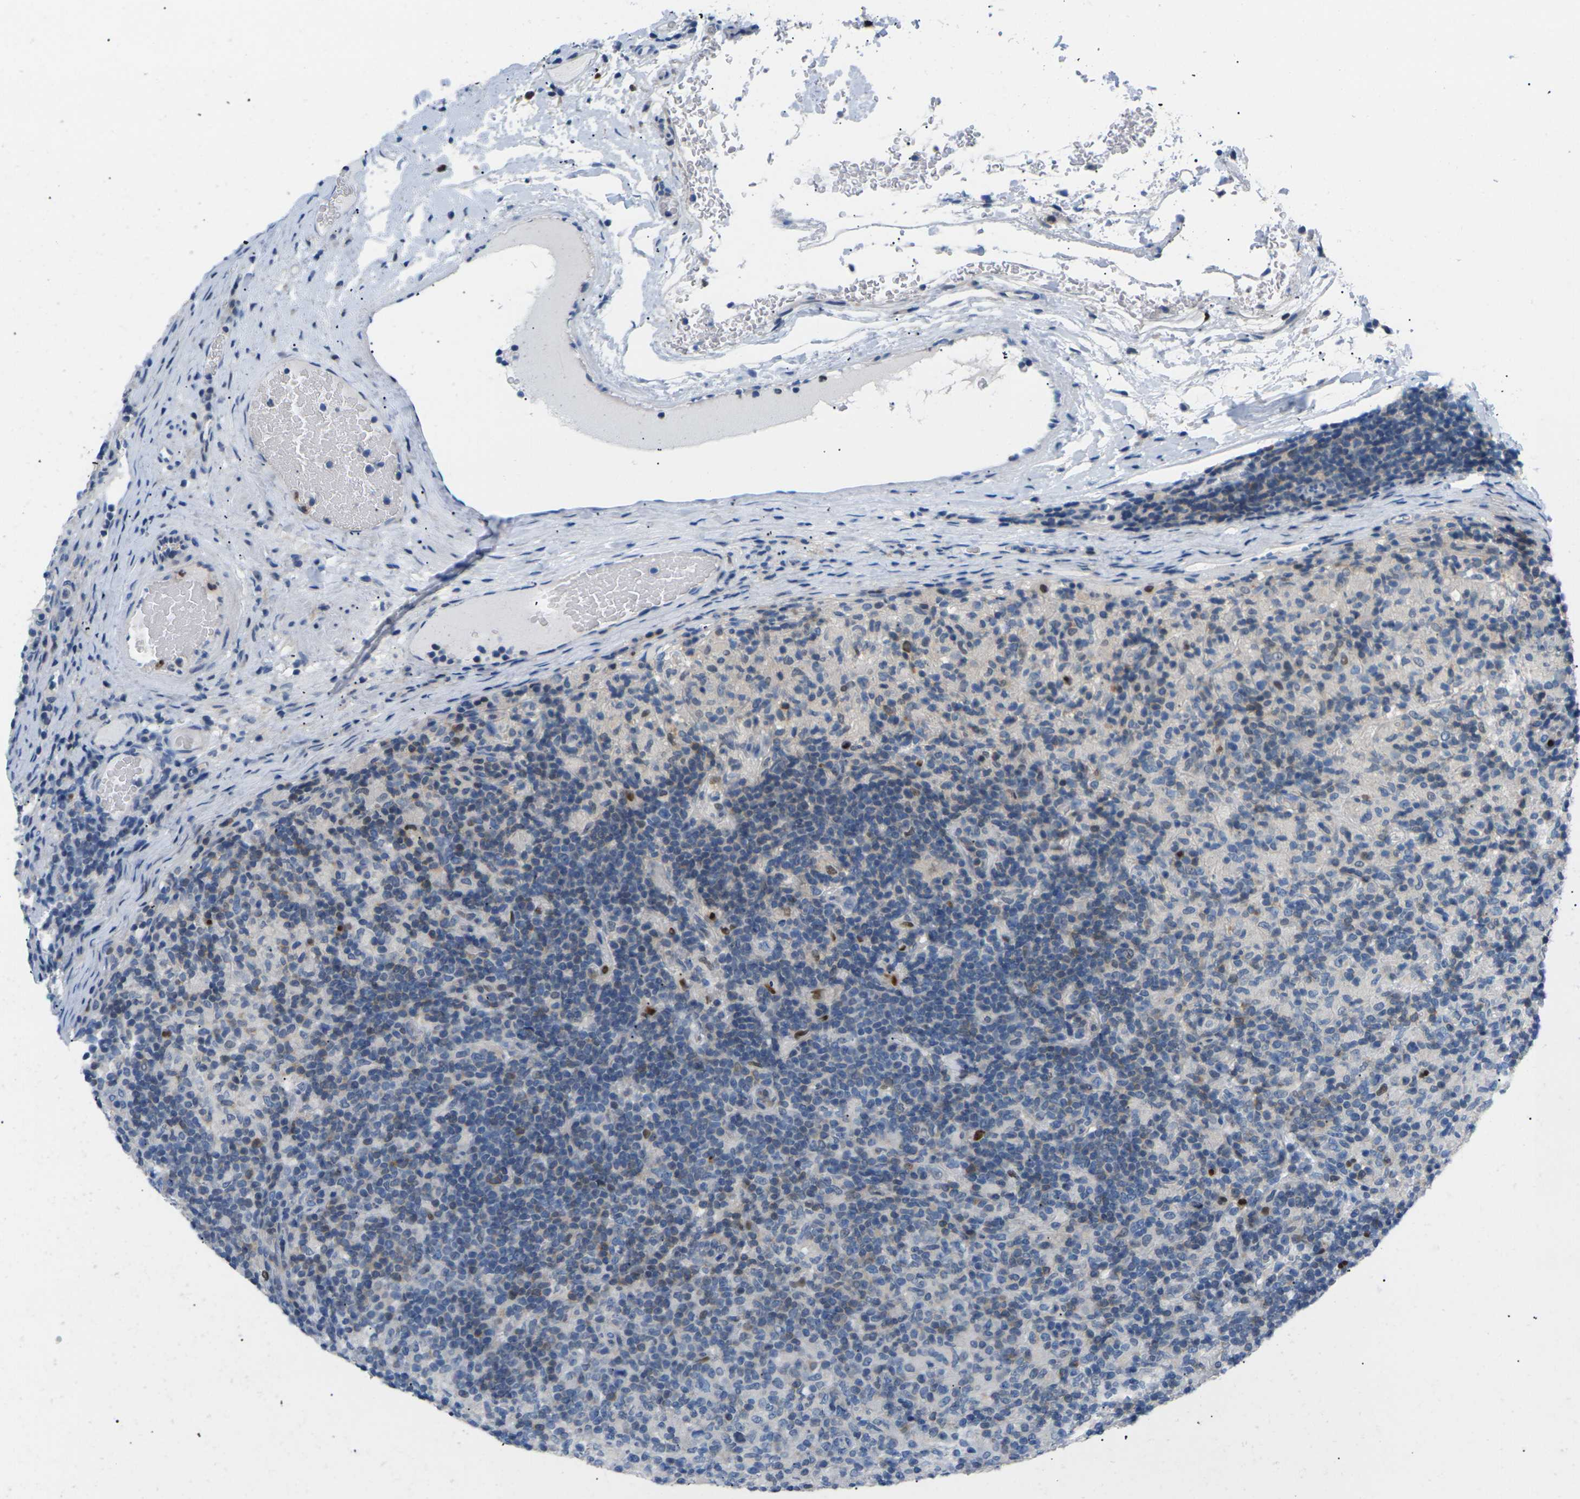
{"staining": {"intensity": "negative", "quantity": "none", "location": "none"}, "tissue": "lymphoma", "cell_type": "Tumor cells", "image_type": "cancer", "snomed": [{"axis": "morphology", "description": "Hodgkin's disease, NOS"}, {"axis": "topography", "description": "Lymph node"}], "caption": "Tumor cells are negative for protein expression in human Hodgkin's disease.", "gene": "RPS6KA3", "patient": {"sex": "male", "age": 70}}